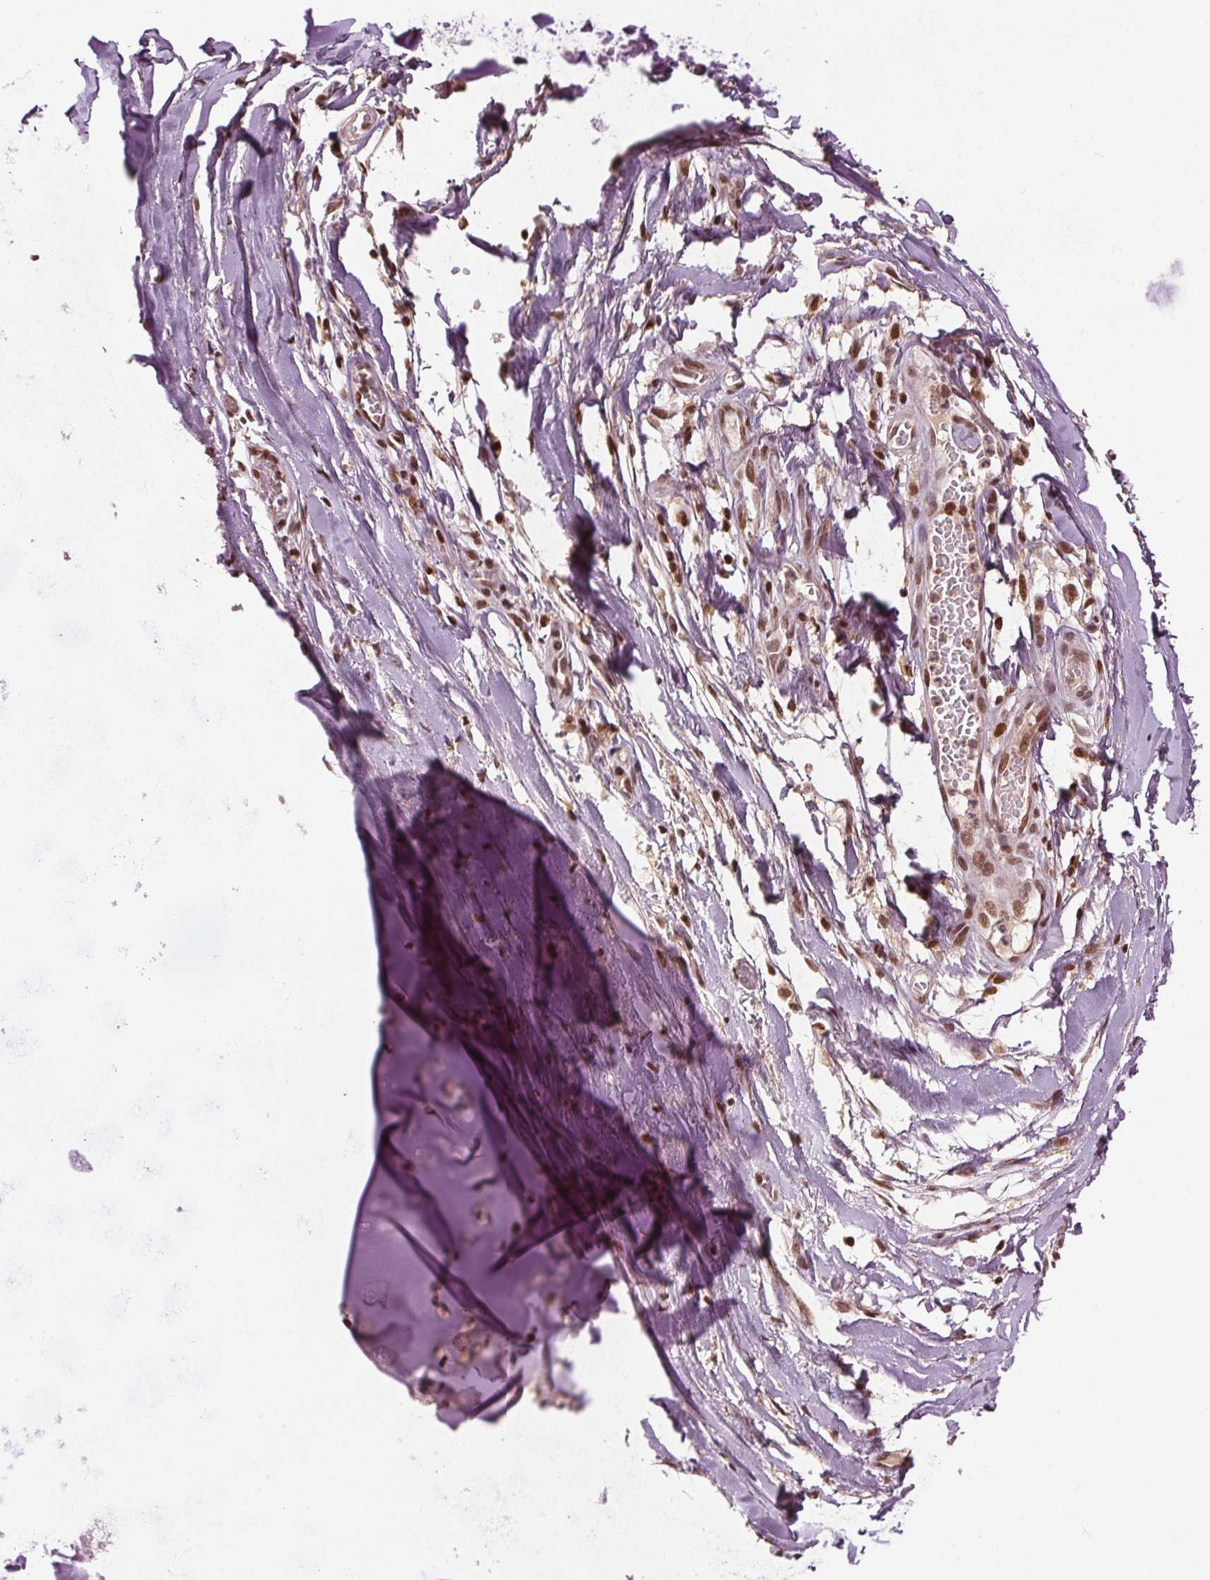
{"staining": {"intensity": "moderate", "quantity": "<25%", "location": "nuclear"}, "tissue": "soft tissue", "cell_type": "Chondrocytes", "image_type": "normal", "snomed": [{"axis": "morphology", "description": "Normal tissue, NOS"}, {"axis": "topography", "description": "Cartilage tissue"}, {"axis": "topography", "description": "Nasopharynx"}, {"axis": "topography", "description": "Thyroid gland"}], "caption": "Immunohistochemical staining of unremarkable human soft tissue exhibits low levels of moderate nuclear expression in about <25% of chondrocytes. (brown staining indicates protein expression, while blue staining denotes nuclei).", "gene": "DDX11", "patient": {"sex": "male", "age": 63}}